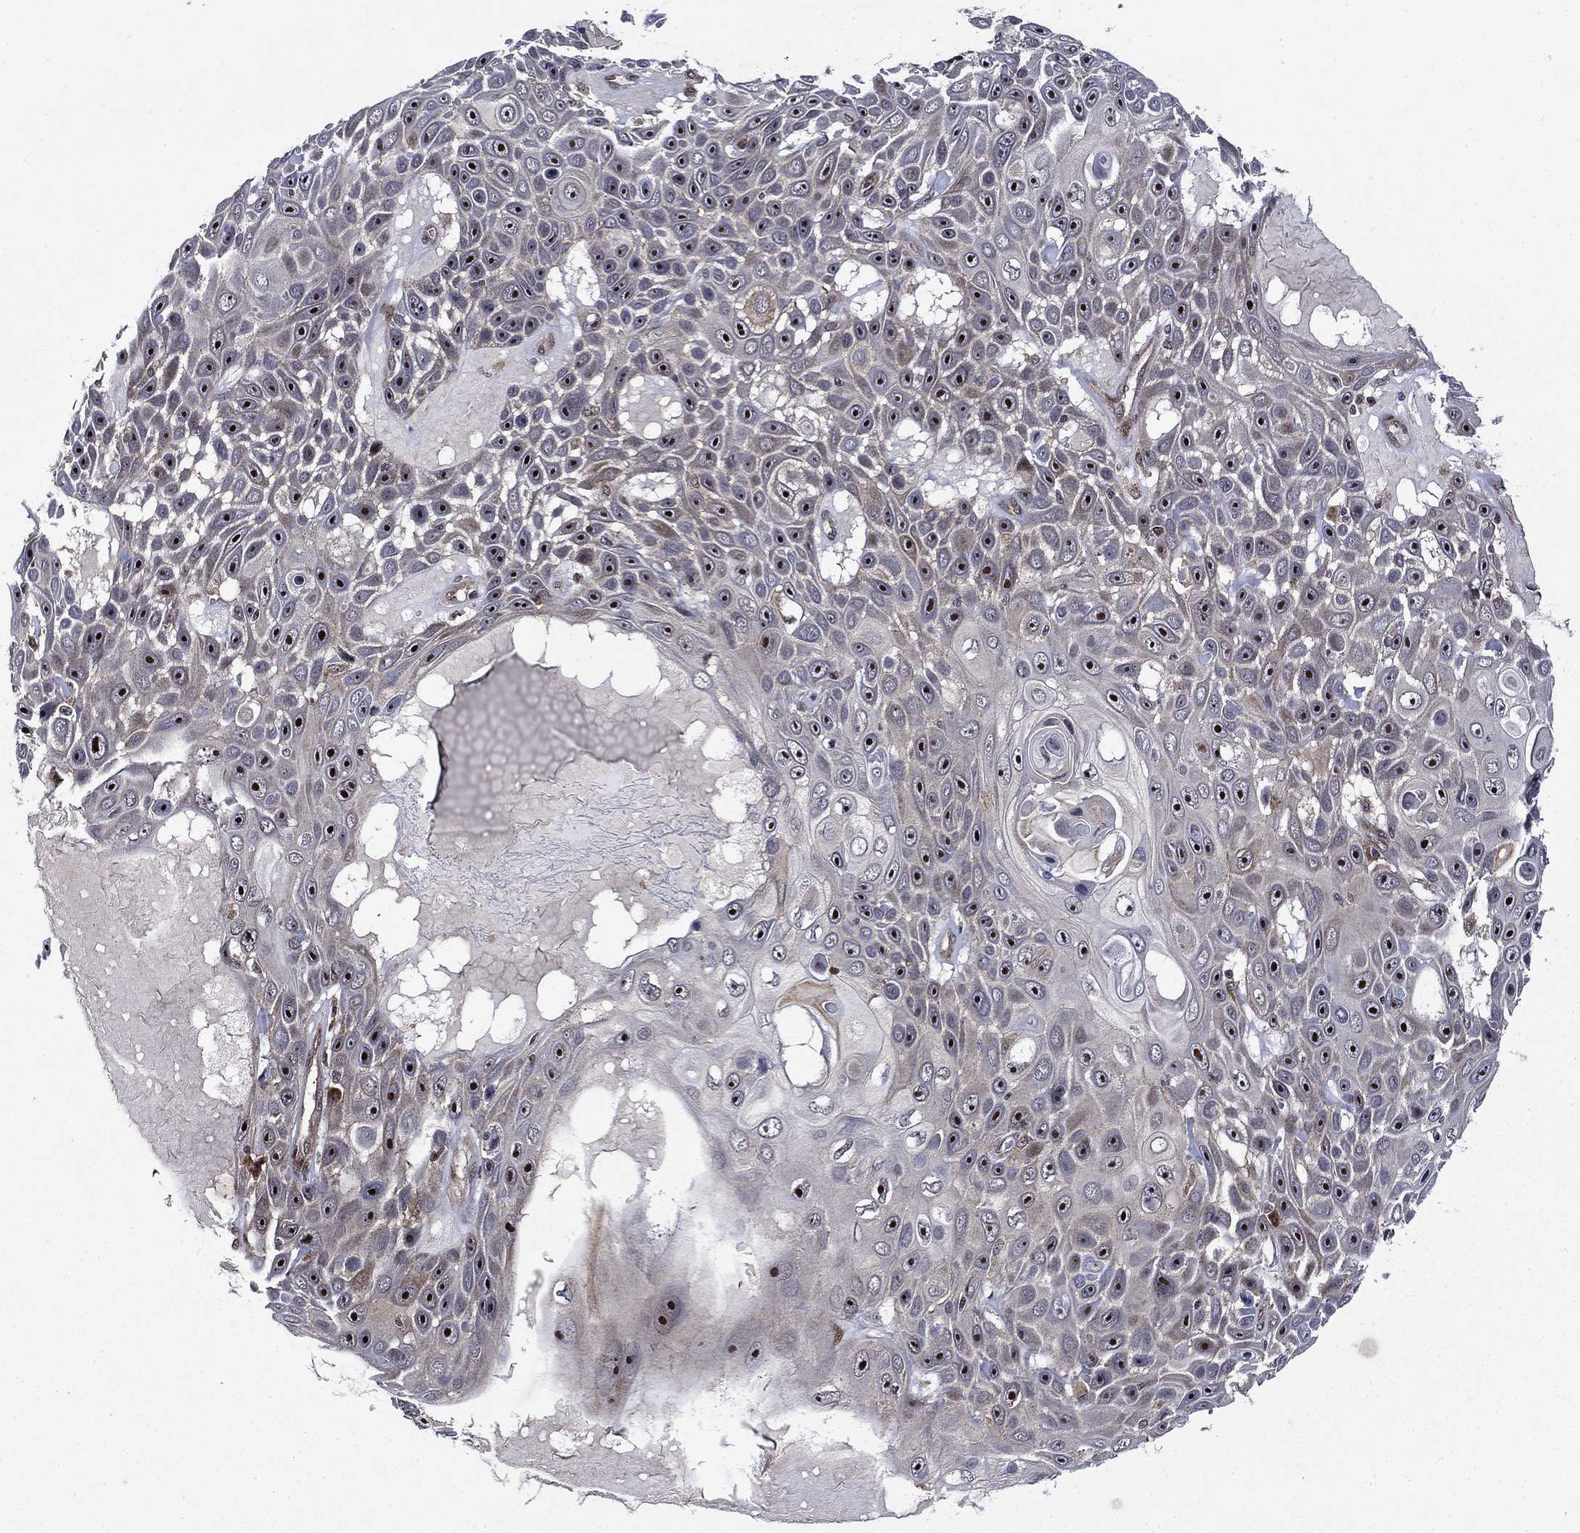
{"staining": {"intensity": "moderate", "quantity": ">75%", "location": "nuclear"}, "tissue": "skin cancer", "cell_type": "Tumor cells", "image_type": "cancer", "snomed": [{"axis": "morphology", "description": "Squamous cell carcinoma, NOS"}, {"axis": "topography", "description": "Skin"}], "caption": "DAB immunohistochemical staining of skin squamous cell carcinoma reveals moderate nuclear protein expression in about >75% of tumor cells.", "gene": "AGTPBP1", "patient": {"sex": "male", "age": 82}}